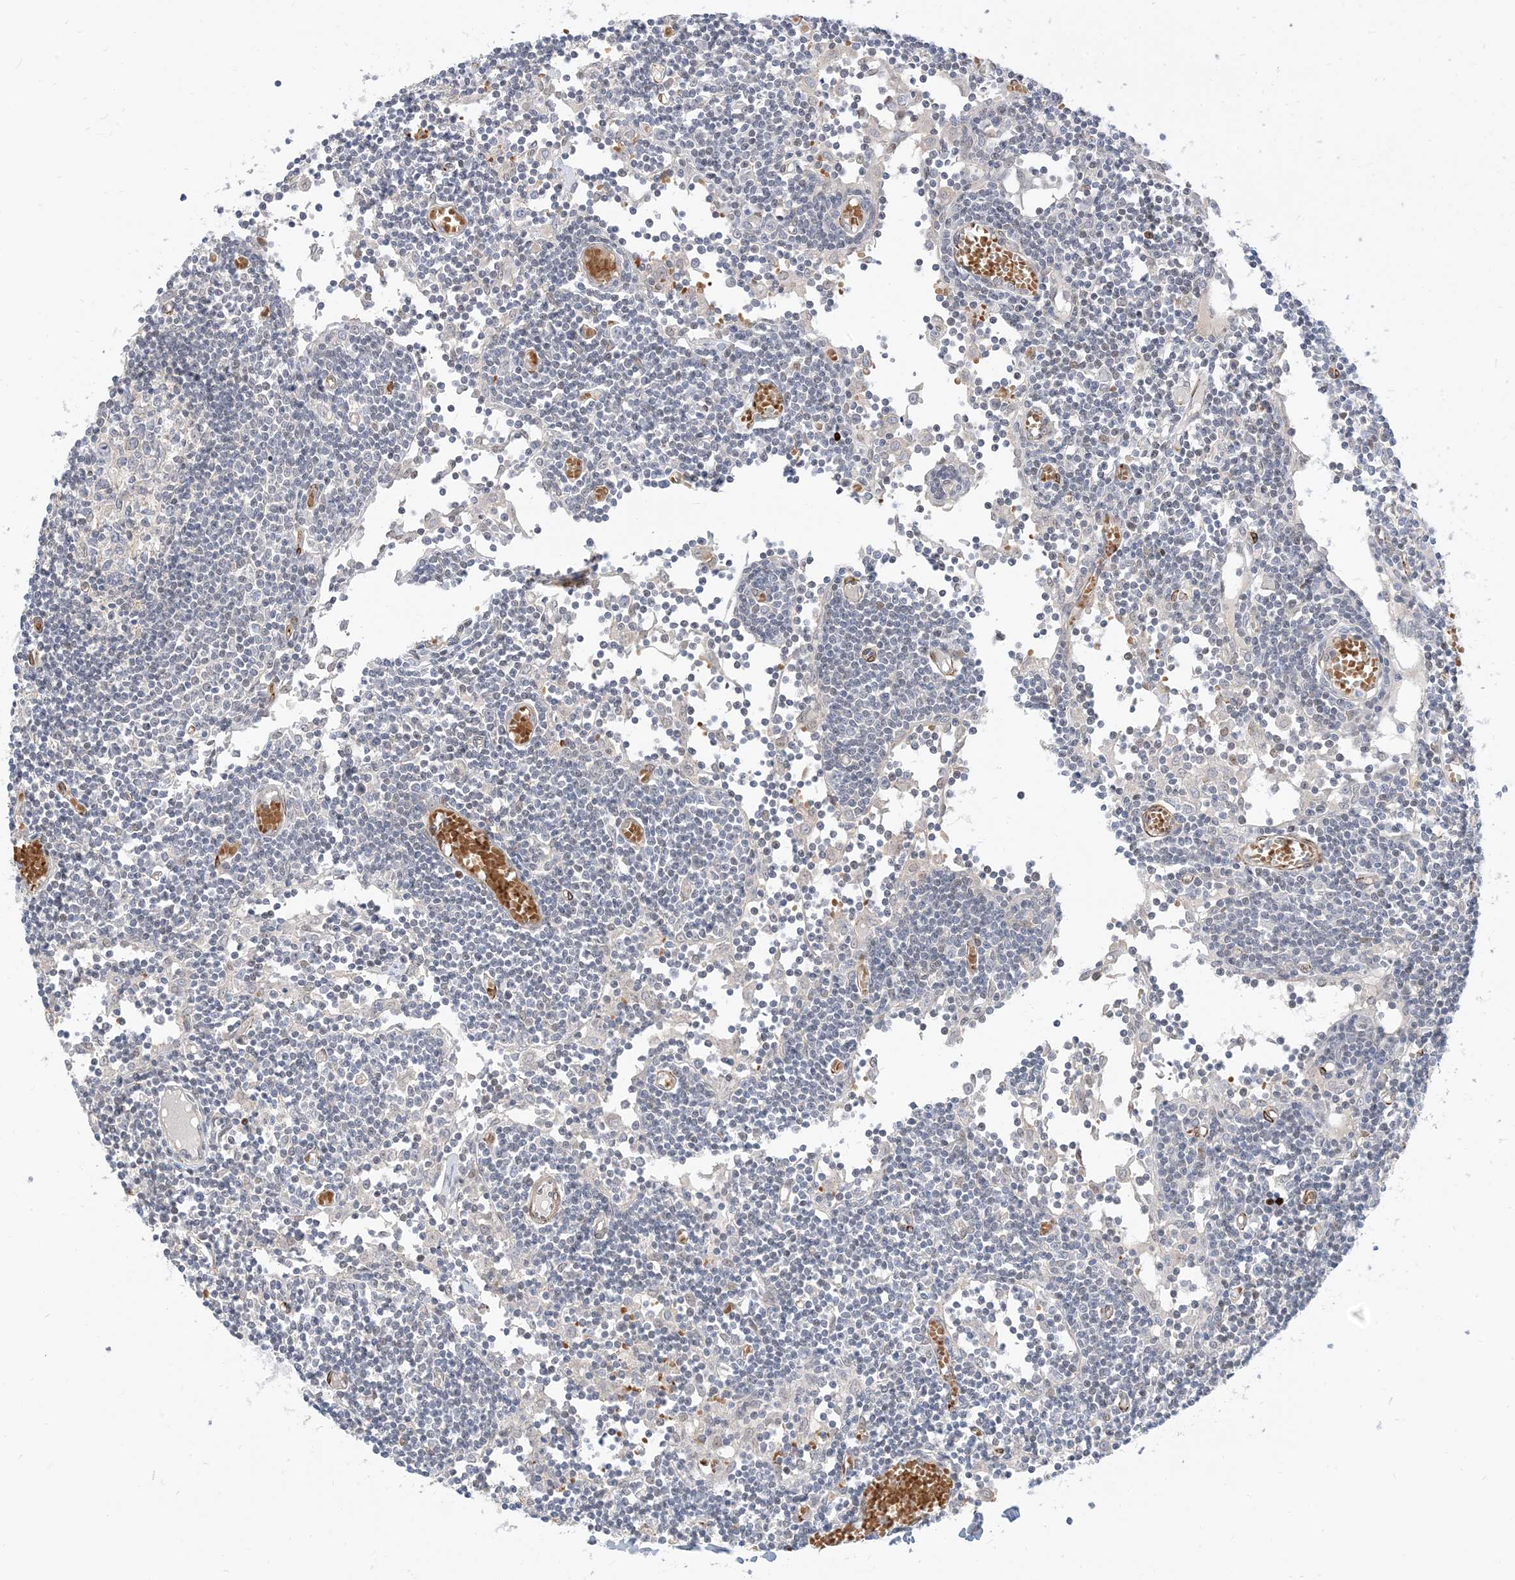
{"staining": {"intensity": "negative", "quantity": "none", "location": "none"}, "tissue": "lymph node", "cell_type": "Germinal center cells", "image_type": "normal", "snomed": [{"axis": "morphology", "description": "Normal tissue, NOS"}, {"axis": "topography", "description": "Lymph node"}], "caption": "An IHC micrograph of benign lymph node is shown. There is no staining in germinal center cells of lymph node.", "gene": "RIN1", "patient": {"sex": "female", "age": 11}}